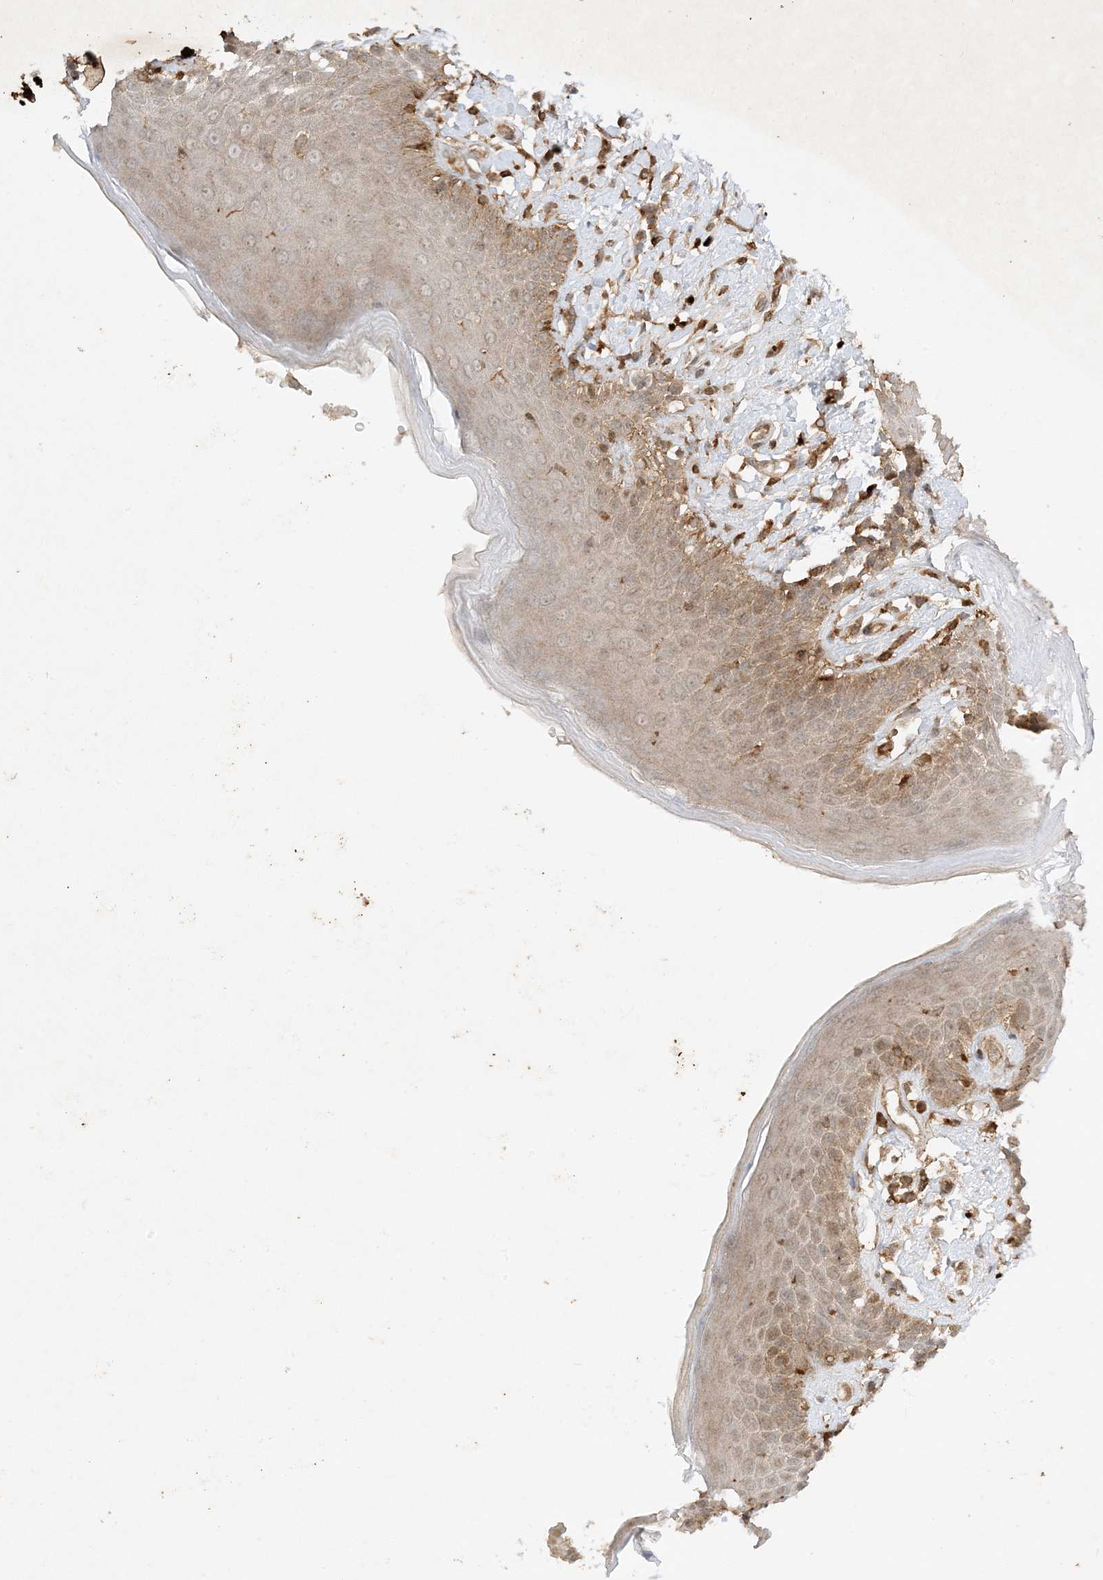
{"staining": {"intensity": "strong", "quantity": "25%-75%", "location": "cytoplasmic/membranous"}, "tissue": "skin", "cell_type": "Epidermal cells", "image_type": "normal", "snomed": [{"axis": "morphology", "description": "Normal tissue, NOS"}, {"axis": "topography", "description": "Anal"}], "caption": "The micrograph demonstrates staining of unremarkable skin, revealing strong cytoplasmic/membranous protein positivity (brown color) within epidermal cells. Nuclei are stained in blue.", "gene": "XRN1", "patient": {"sex": "female", "age": 78}}